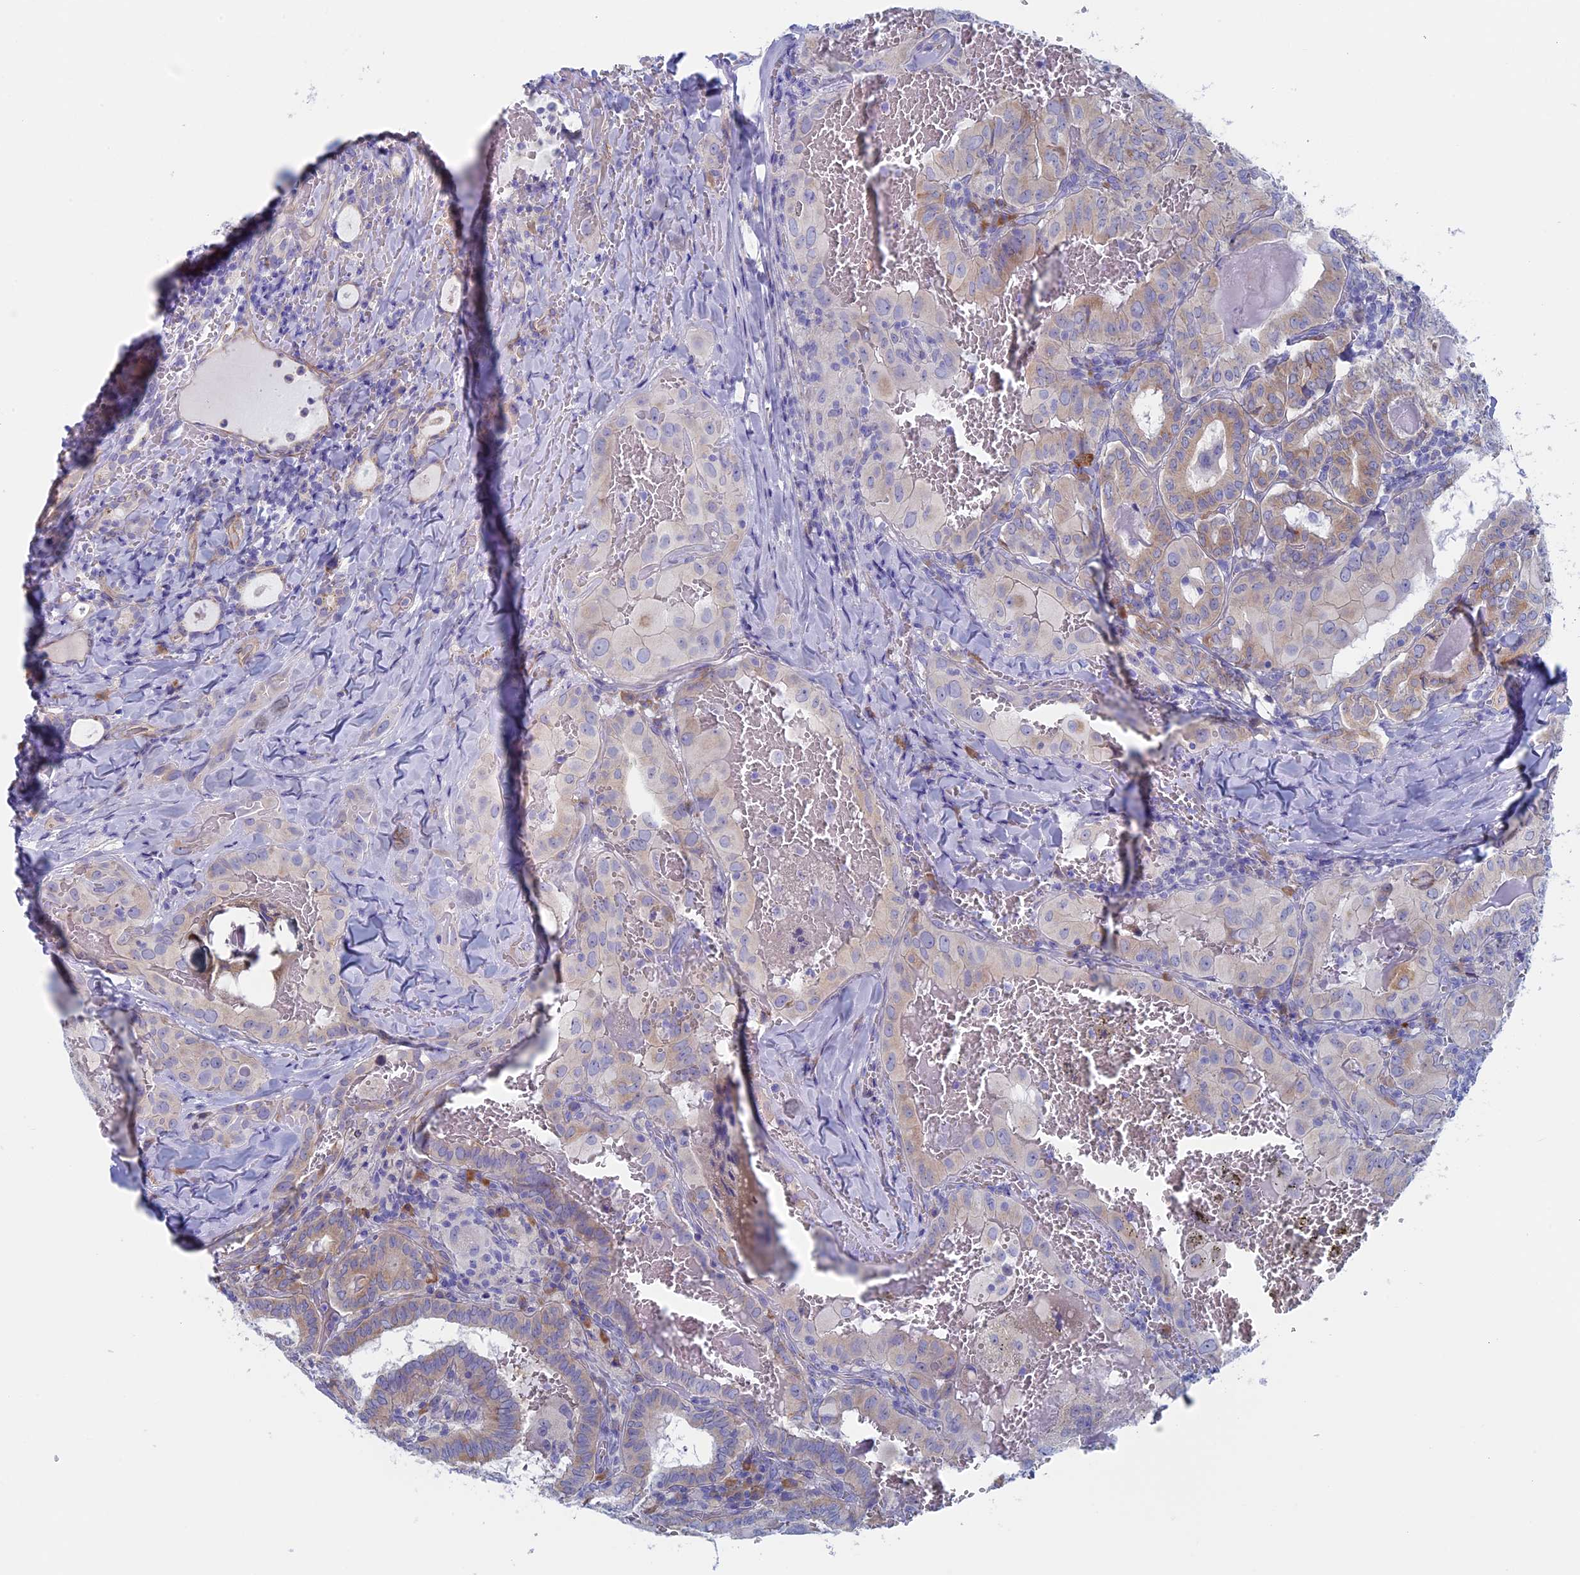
{"staining": {"intensity": "weak", "quantity": "25%-75%", "location": "cytoplasmic/membranous"}, "tissue": "thyroid cancer", "cell_type": "Tumor cells", "image_type": "cancer", "snomed": [{"axis": "morphology", "description": "Papillary adenocarcinoma, NOS"}, {"axis": "topography", "description": "Thyroid gland"}], "caption": "Protein positivity by IHC displays weak cytoplasmic/membranous staining in about 25%-75% of tumor cells in papillary adenocarcinoma (thyroid).", "gene": "MAGEB6", "patient": {"sex": "female", "age": 72}}